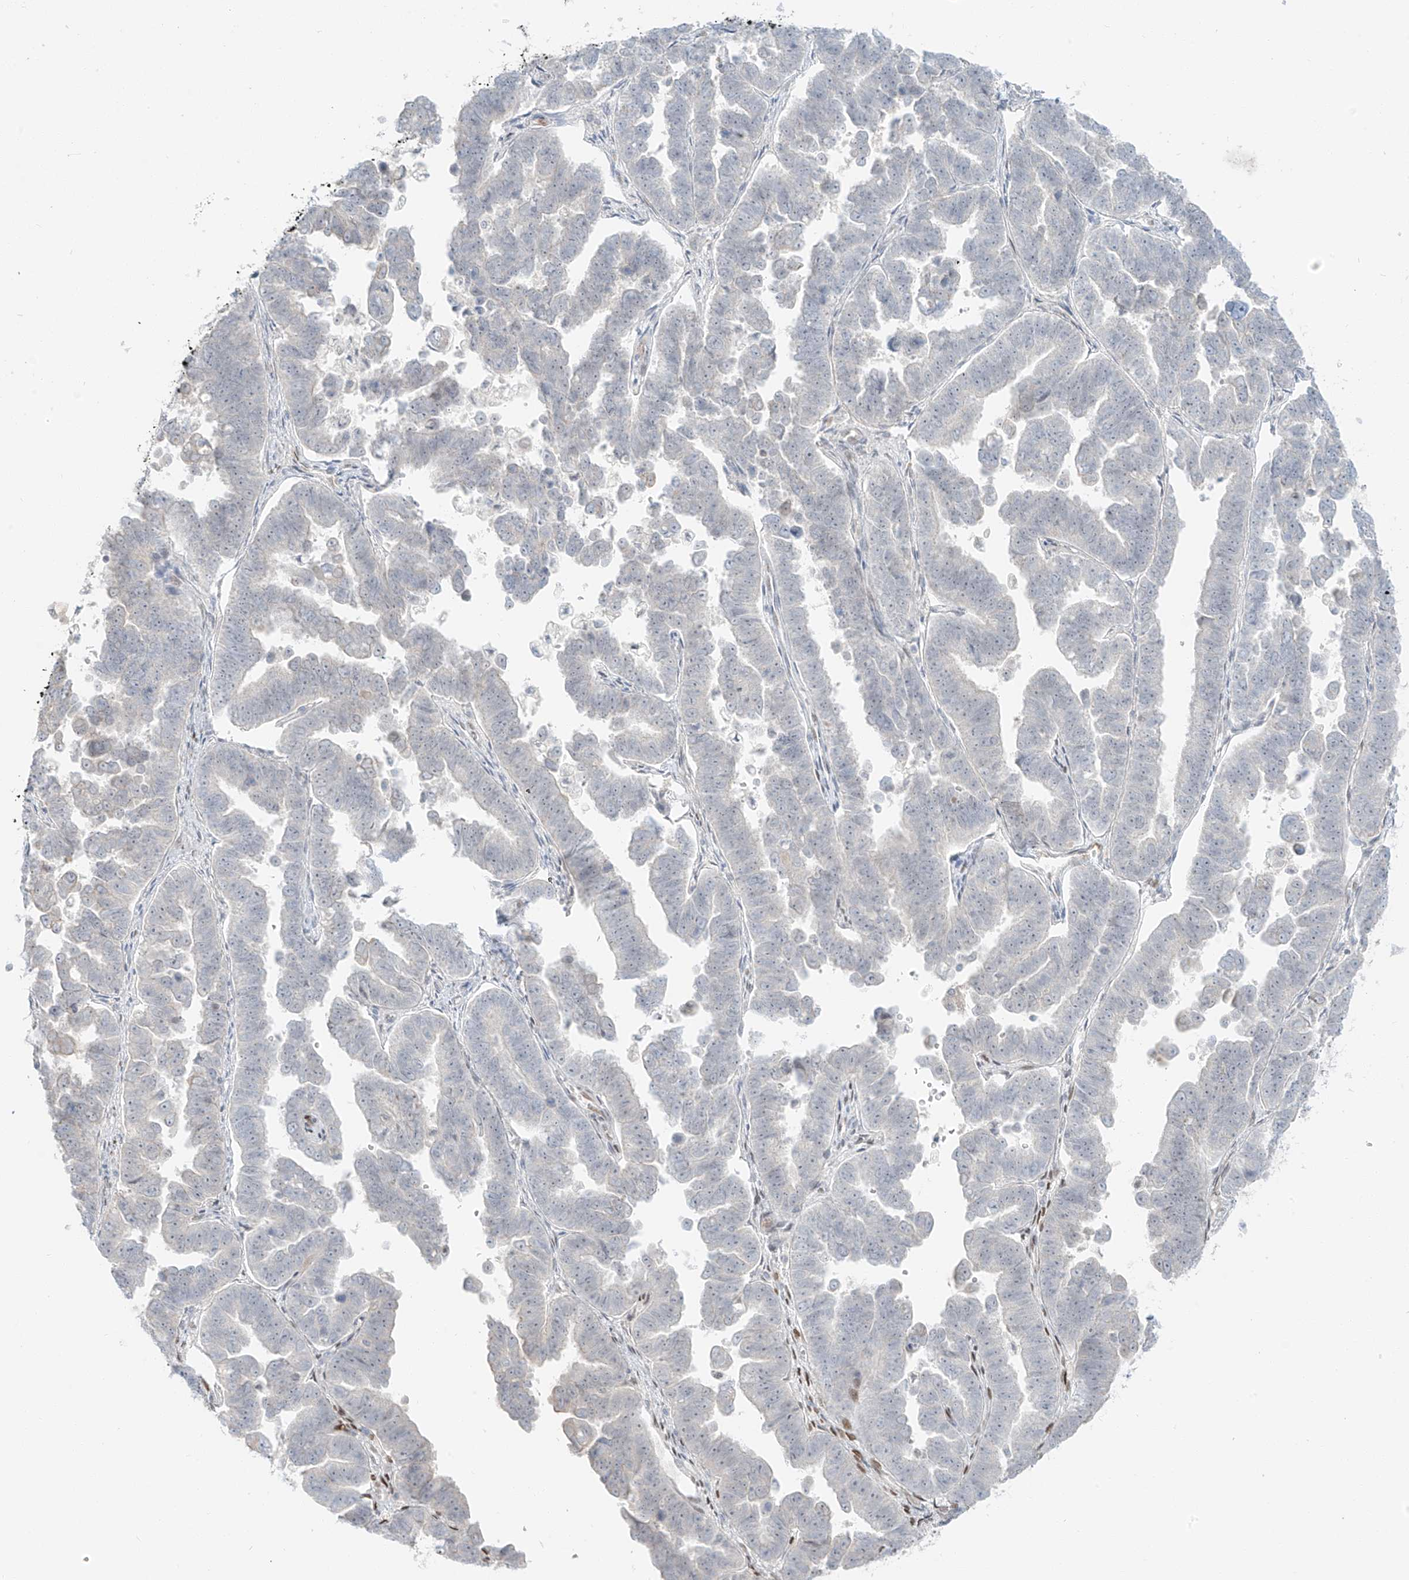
{"staining": {"intensity": "negative", "quantity": "none", "location": "none"}, "tissue": "endometrial cancer", "cell_type": "Tumor cells", "image_type": "cancer", "snomed": [{"axis": "morphology", "description": "Adenocarcinoma, NOS"}, {"axis": "topography", "description": "Endometrium"}], "caption": "High magnification brightfield microscopy of endometrial cancer (adenocarcinoma) stained with DAB (3,3'-diaminobenzidine) (brown) and counterstained with hematoxylin (blue): tumor cells show no significant staining.", "gene": "ZNF774", "patient": {"sex": "female", "age": 75}}